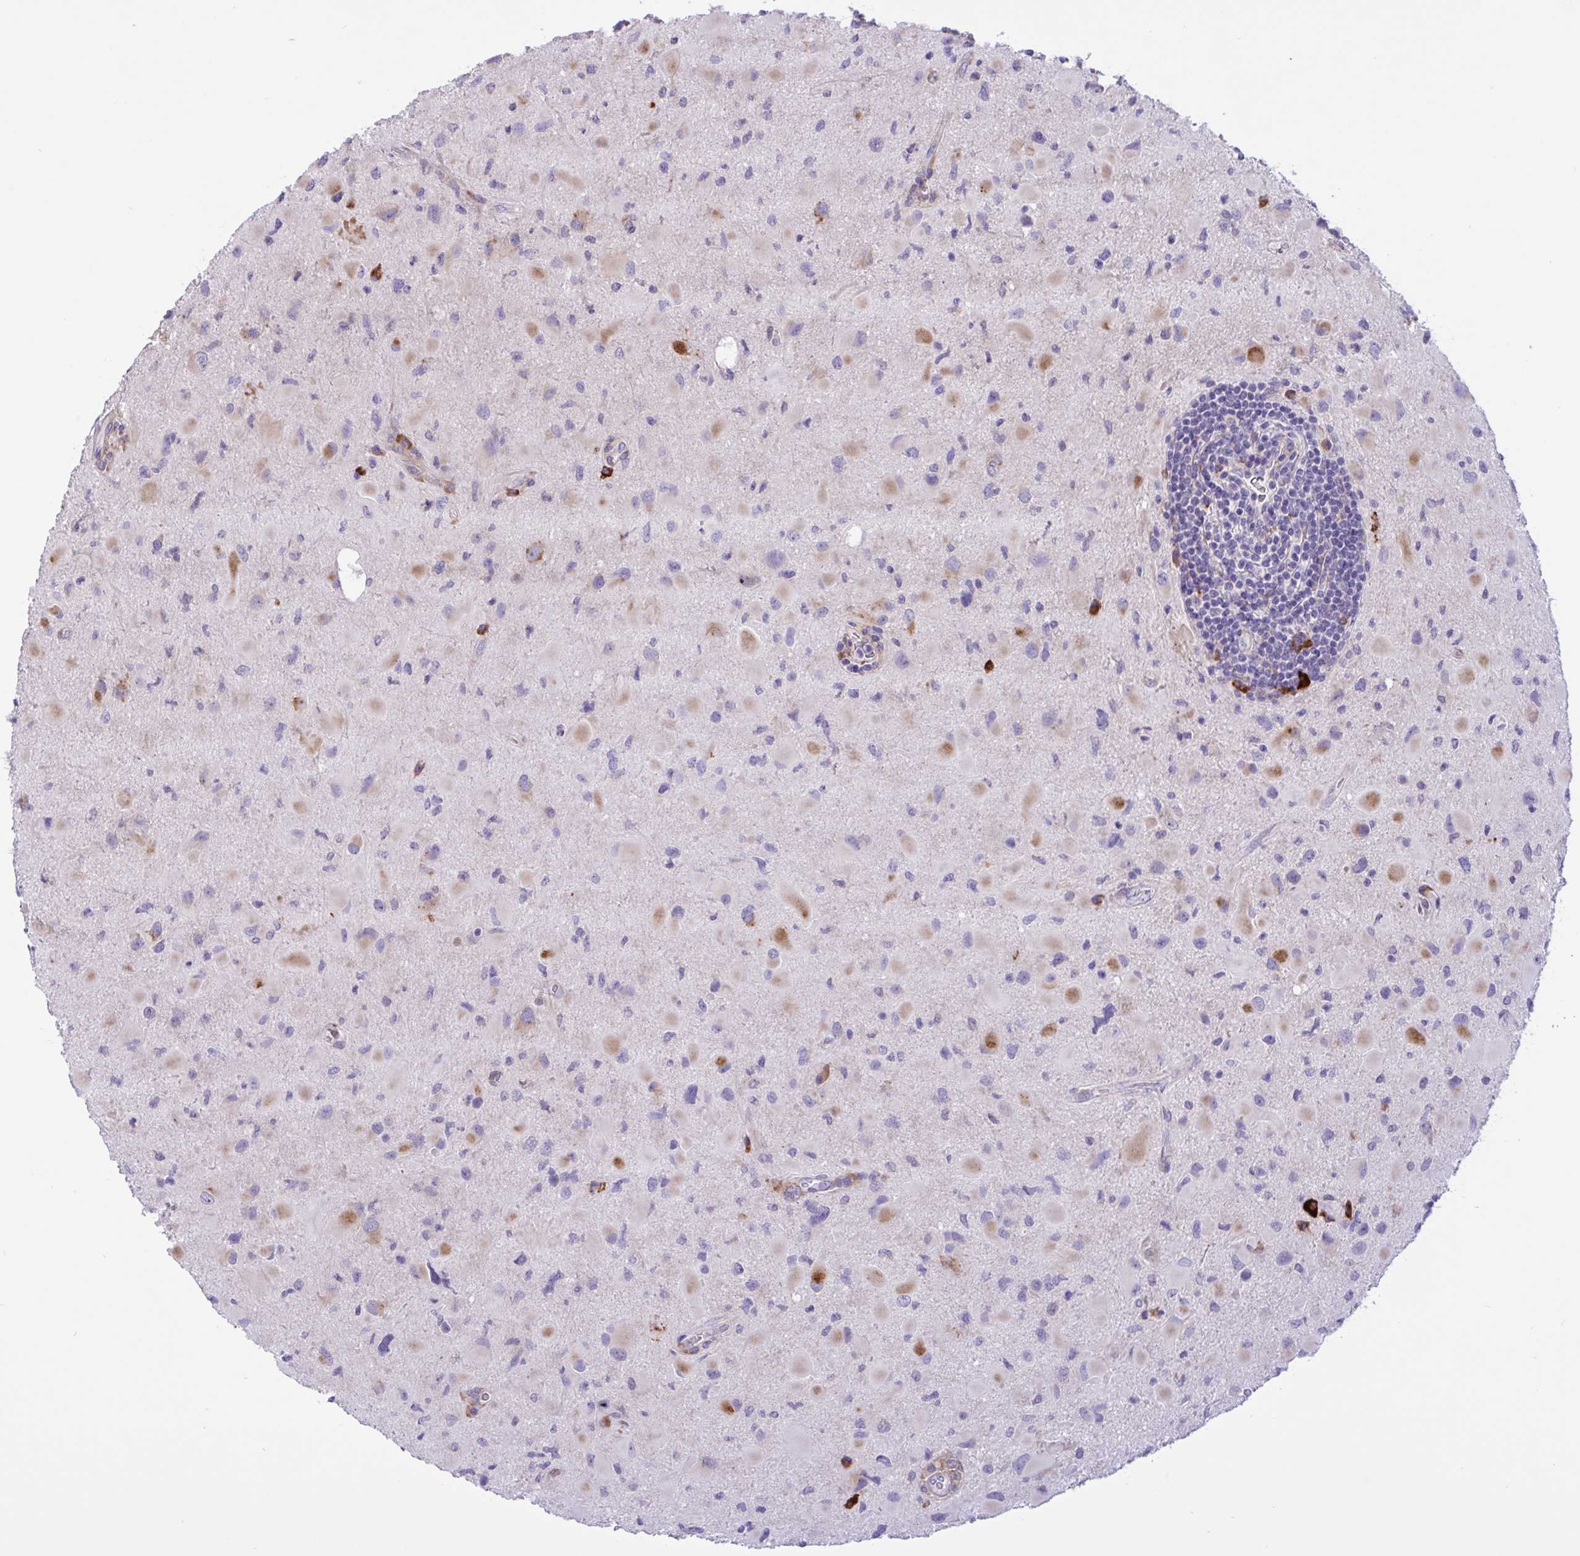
{"staining": {"intensity": "moderate", "quantity": "<25%", "location": "cytoplasmic/membranous"}, "tissue": "glioma", "cell_type": "Tumor cells", "image_type": "cancer", "snomed": [{"axis": "morphology", "description": "Glioma, malignant, Low grade"}, {"axis": "topography", "description": "Brain"}], "caption": "Approximately <25% of tumor cells in human glioma show moderate cytoplasmic/membranous protein positivity as visualized by brown immunohistochemical staining.", "gene": "DSC3", "patient": {"sex": "female", "age": 32}}